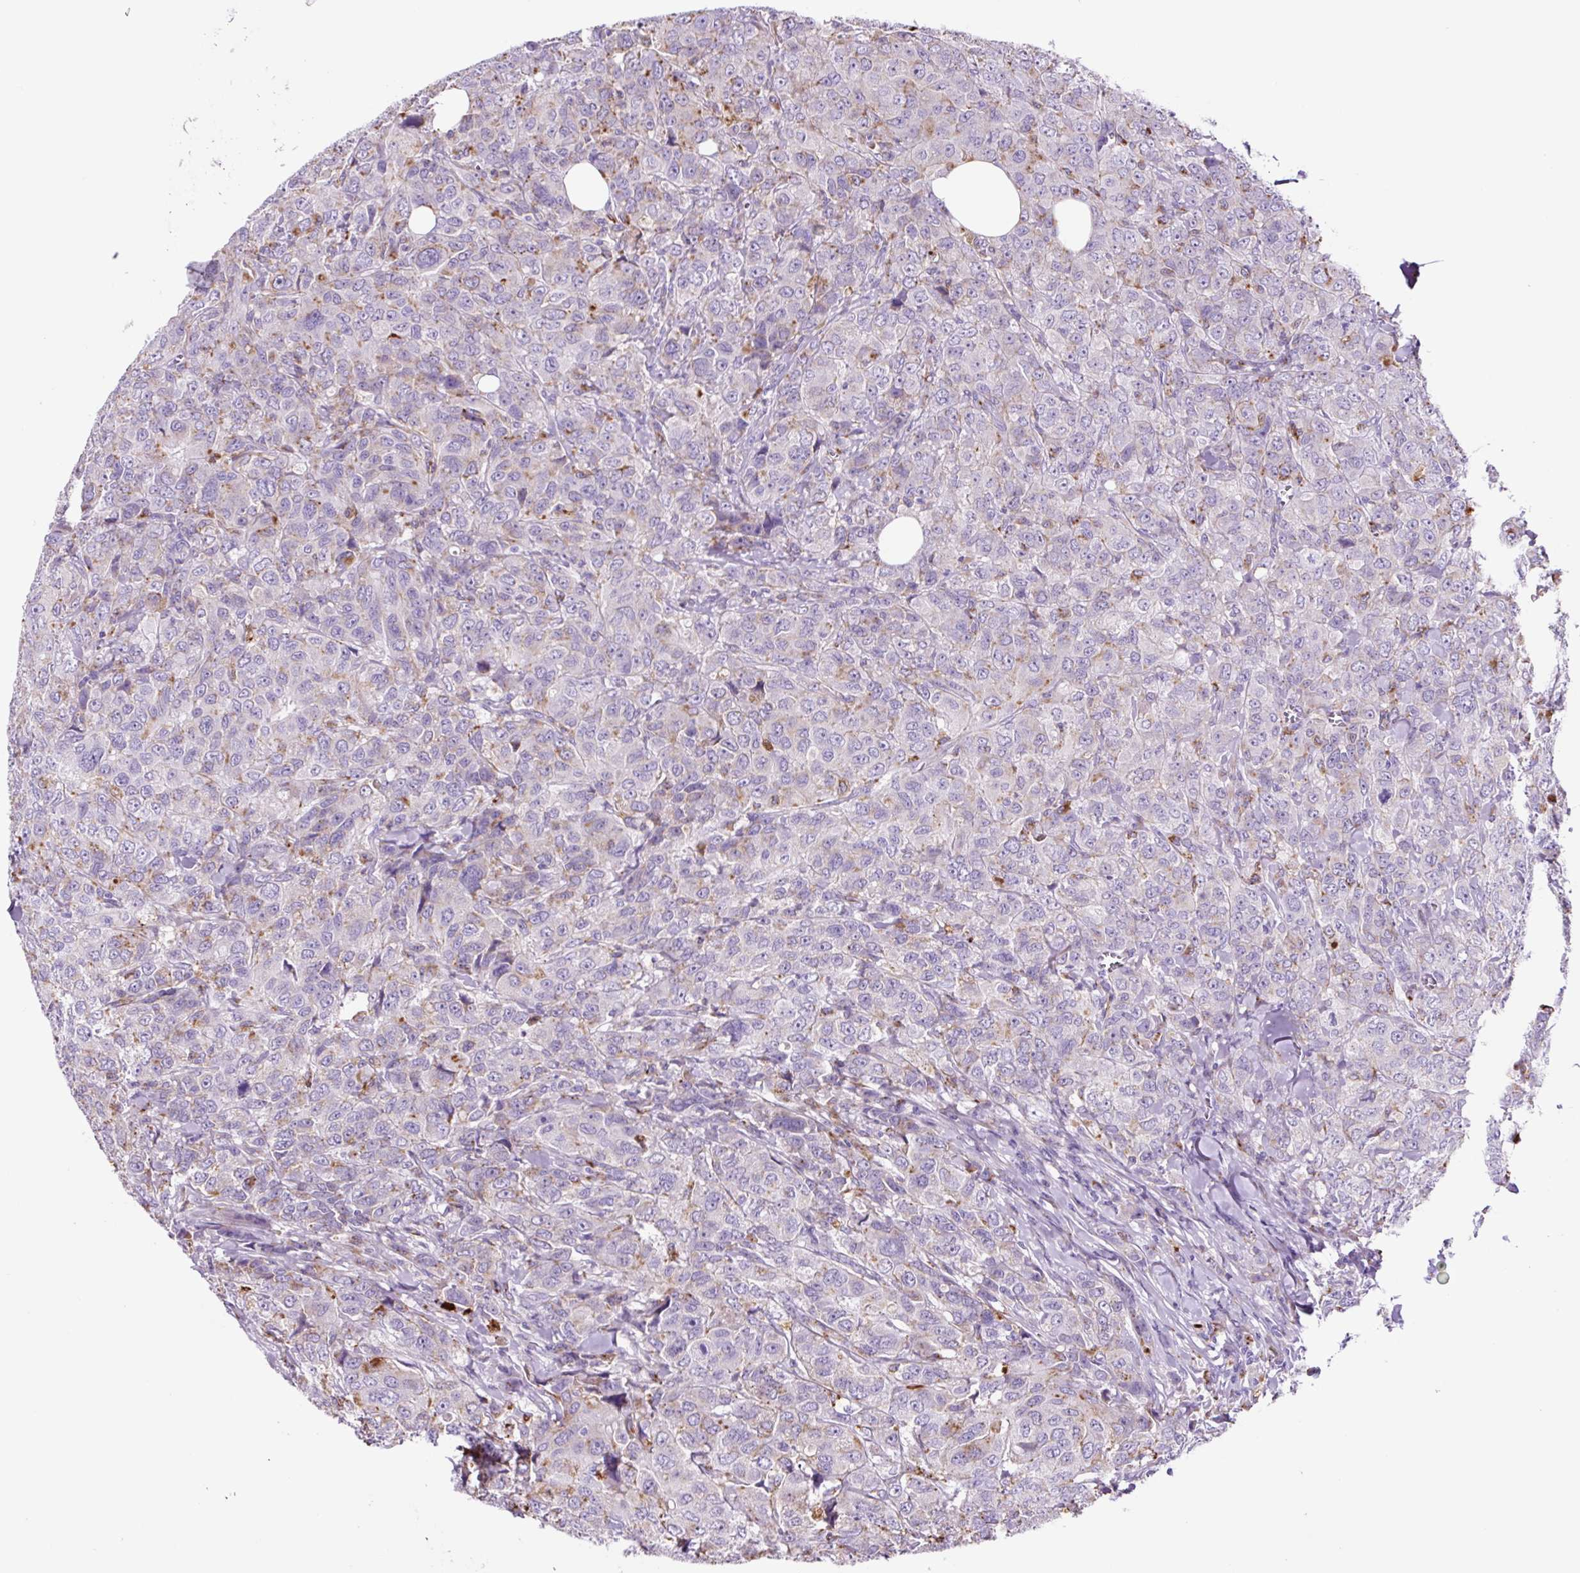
{"staining": {"intensity": "weak", "quantity": "<25%", "location": "cytoplasmic/membranous"}, "tissue": "breast cancer", "cell_type": "Tumor cells", "image_type": "cancer", "snomed": [{"axis": "morphology", "description": "Duct carcinoma"}, {"axis": "topography", "description": "Breast"}], "caption": "Tumor cells show no significant protein expression in breast intraductal carcinoma. (DAB (3,3'-diaminobenzidine) immunohistochemistry (IHC), high magnification).", "gene": "LCN10", "patient": {"sex": "female", "age": 43}}